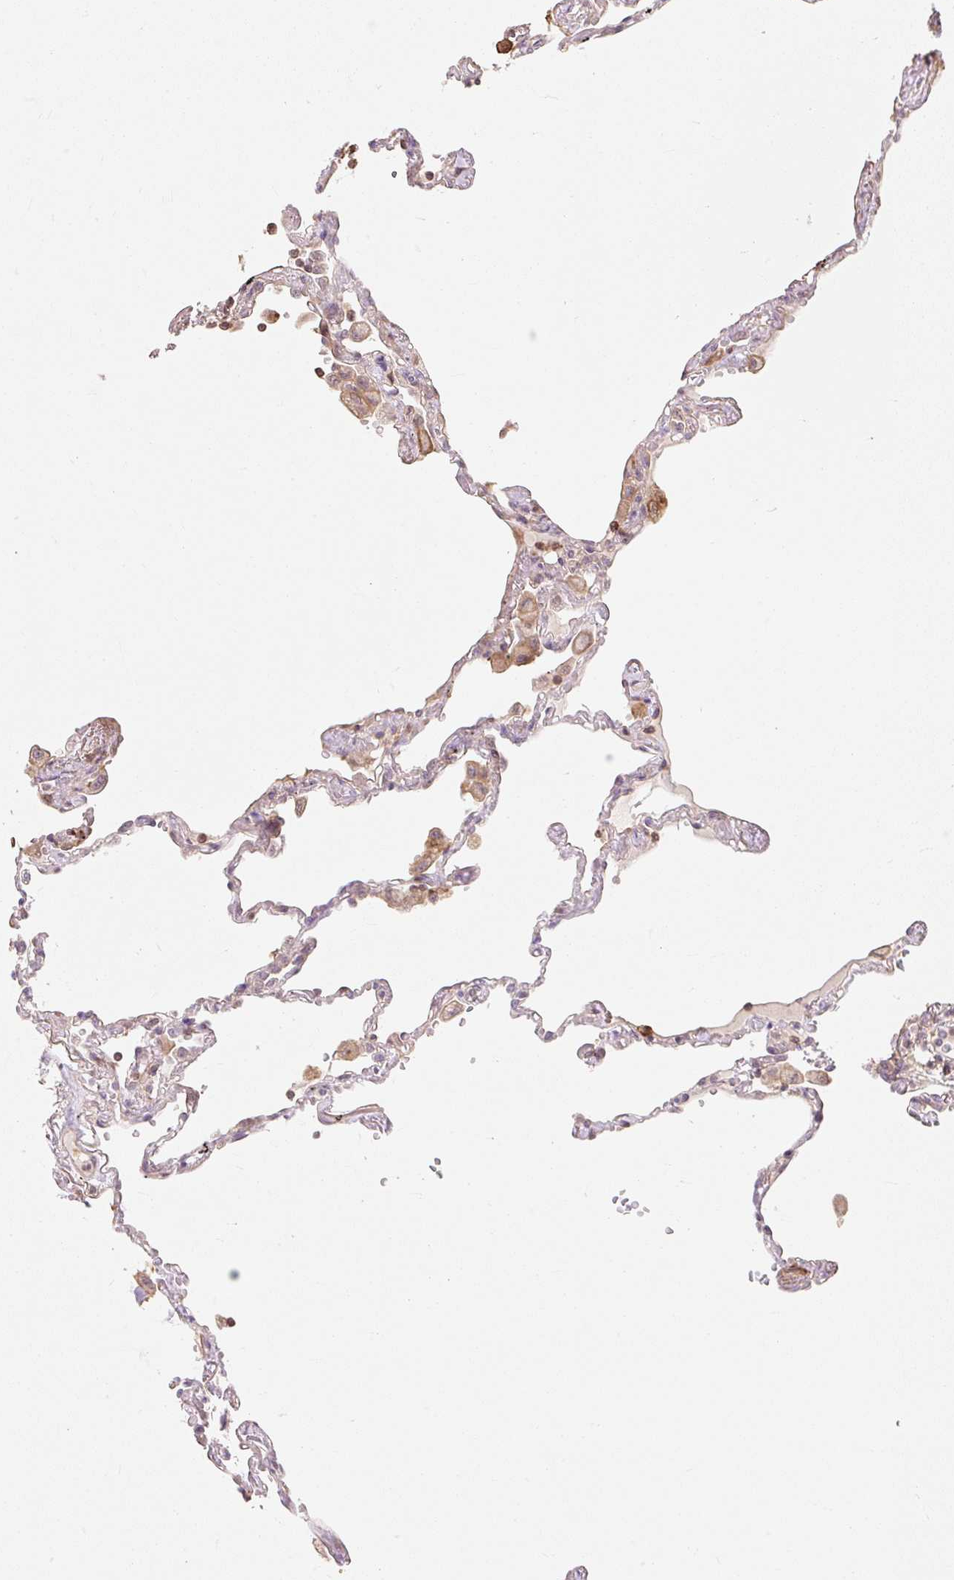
{"staining": {"intensity": "negative", "quantity": "none", "location": "none"}, "tissue": "lung", "cell_type": "Alveolar cells", "image_type": "normal", "snomed": [{"axis": "morphology", "description": "Normal tissue, NOS"}, {"axis": "topography", "description": "Lung"}], "caption": "The image shows no staining of alveolar cells in benign lung.", "gene": "EMC10", "patient": {"sex": "female", "age": 67}}